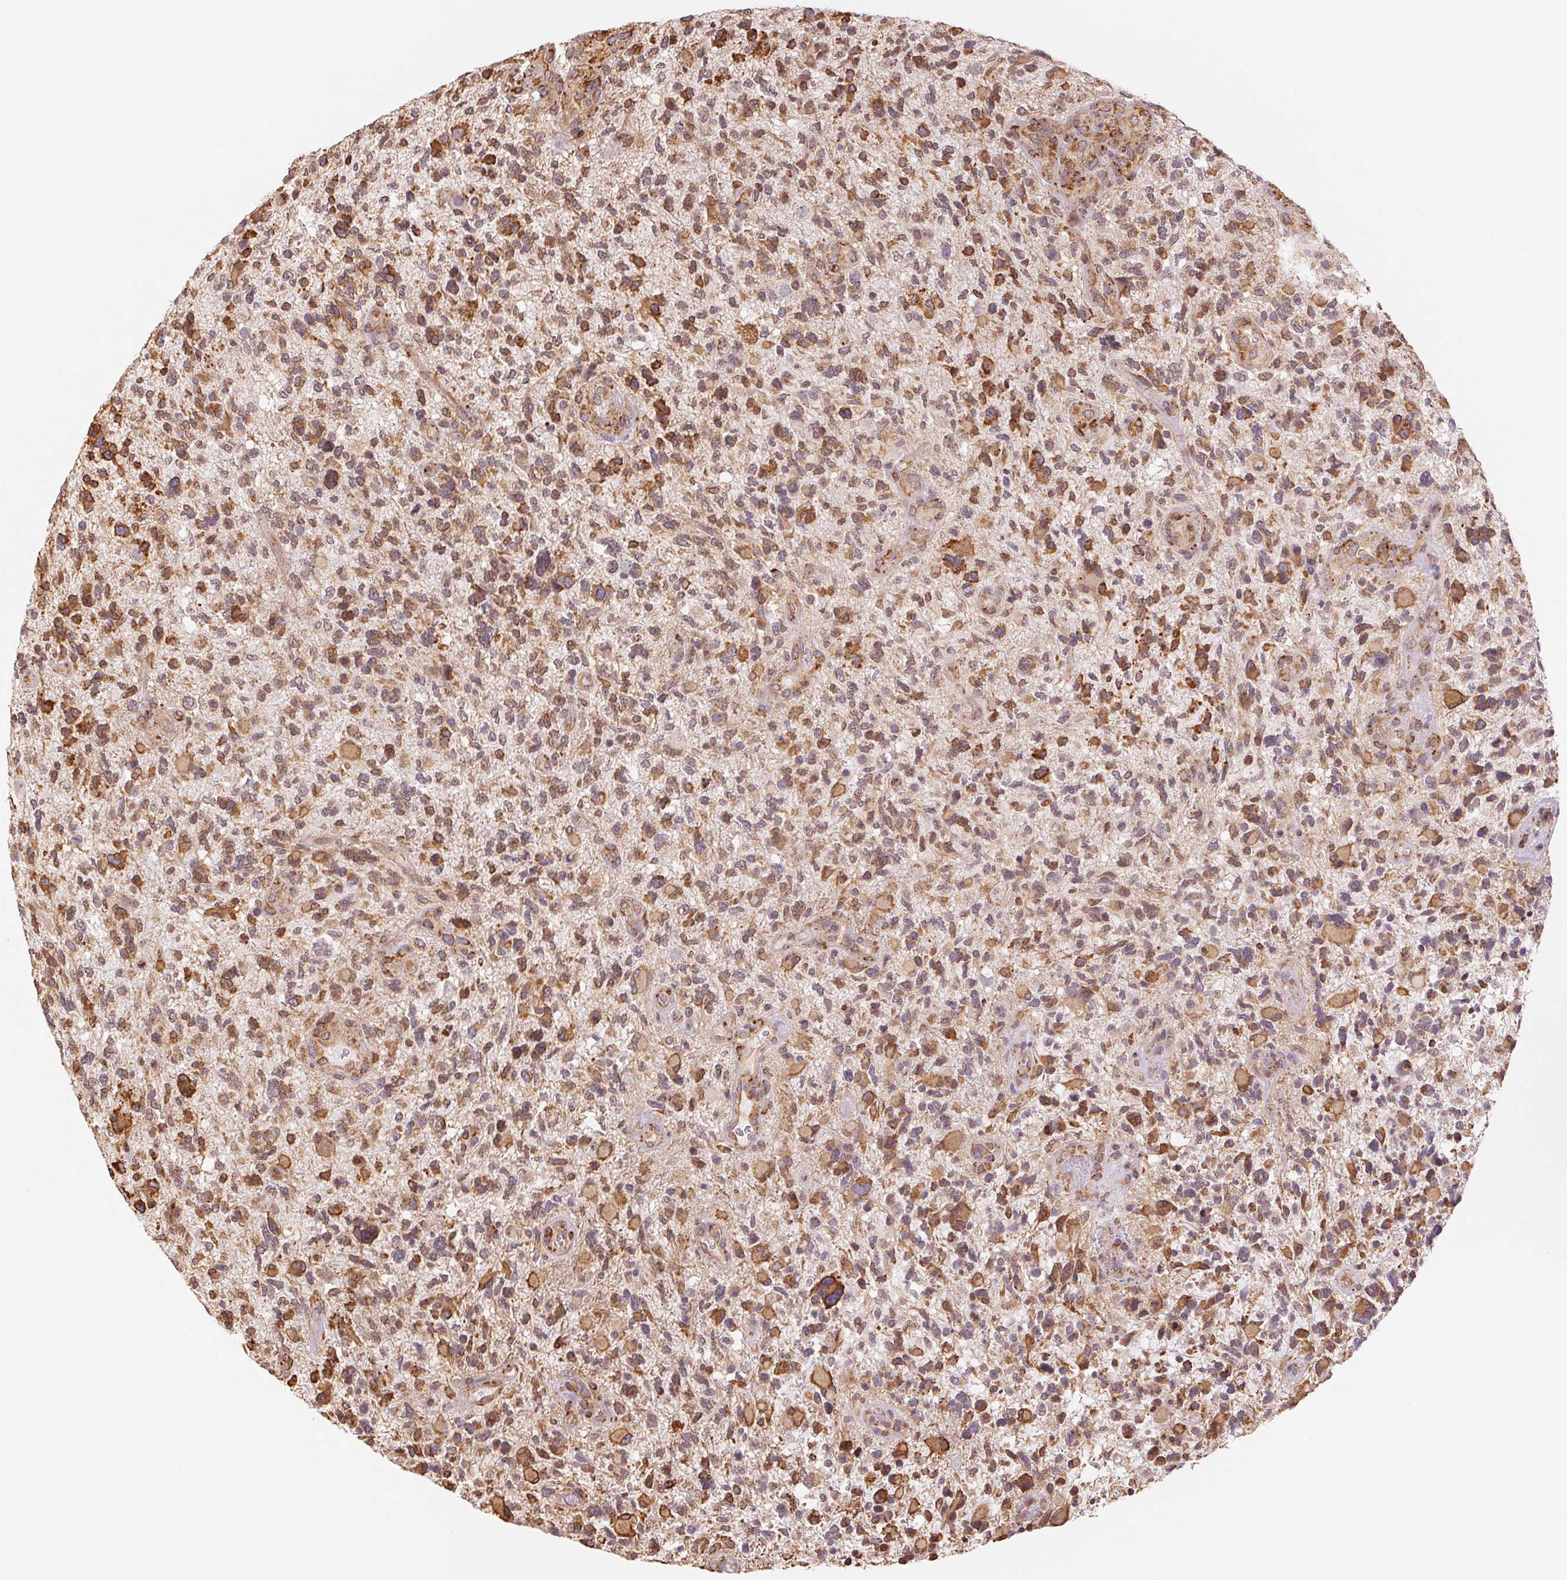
{"staining": {"intensity": "moderate", "quantity": ">75%", "location": "cytoplasmic/membranous"}, "tissue": "glioma", "cell_type": "Tumor cells", "image_type": "cancer", "snomed": [{"axis": "morphology", "description": "Glioma, malignant, High grade"}, {"axis": "topography", "description": "Brain"}], "caption": "Immunohistochemistry staining of glioma, which displays medium levels of moderate cytoplasmic/membranous expression in about >75% of tumor cells indicating moderate cytoplasmic/membranous protein expression. The staining was performed using DAB (brown) for protein detection and nuclei were counterstained in hematoxylin (blue).", "gene": "RCN3", "patient": {"sex": "female", "age": 71}}